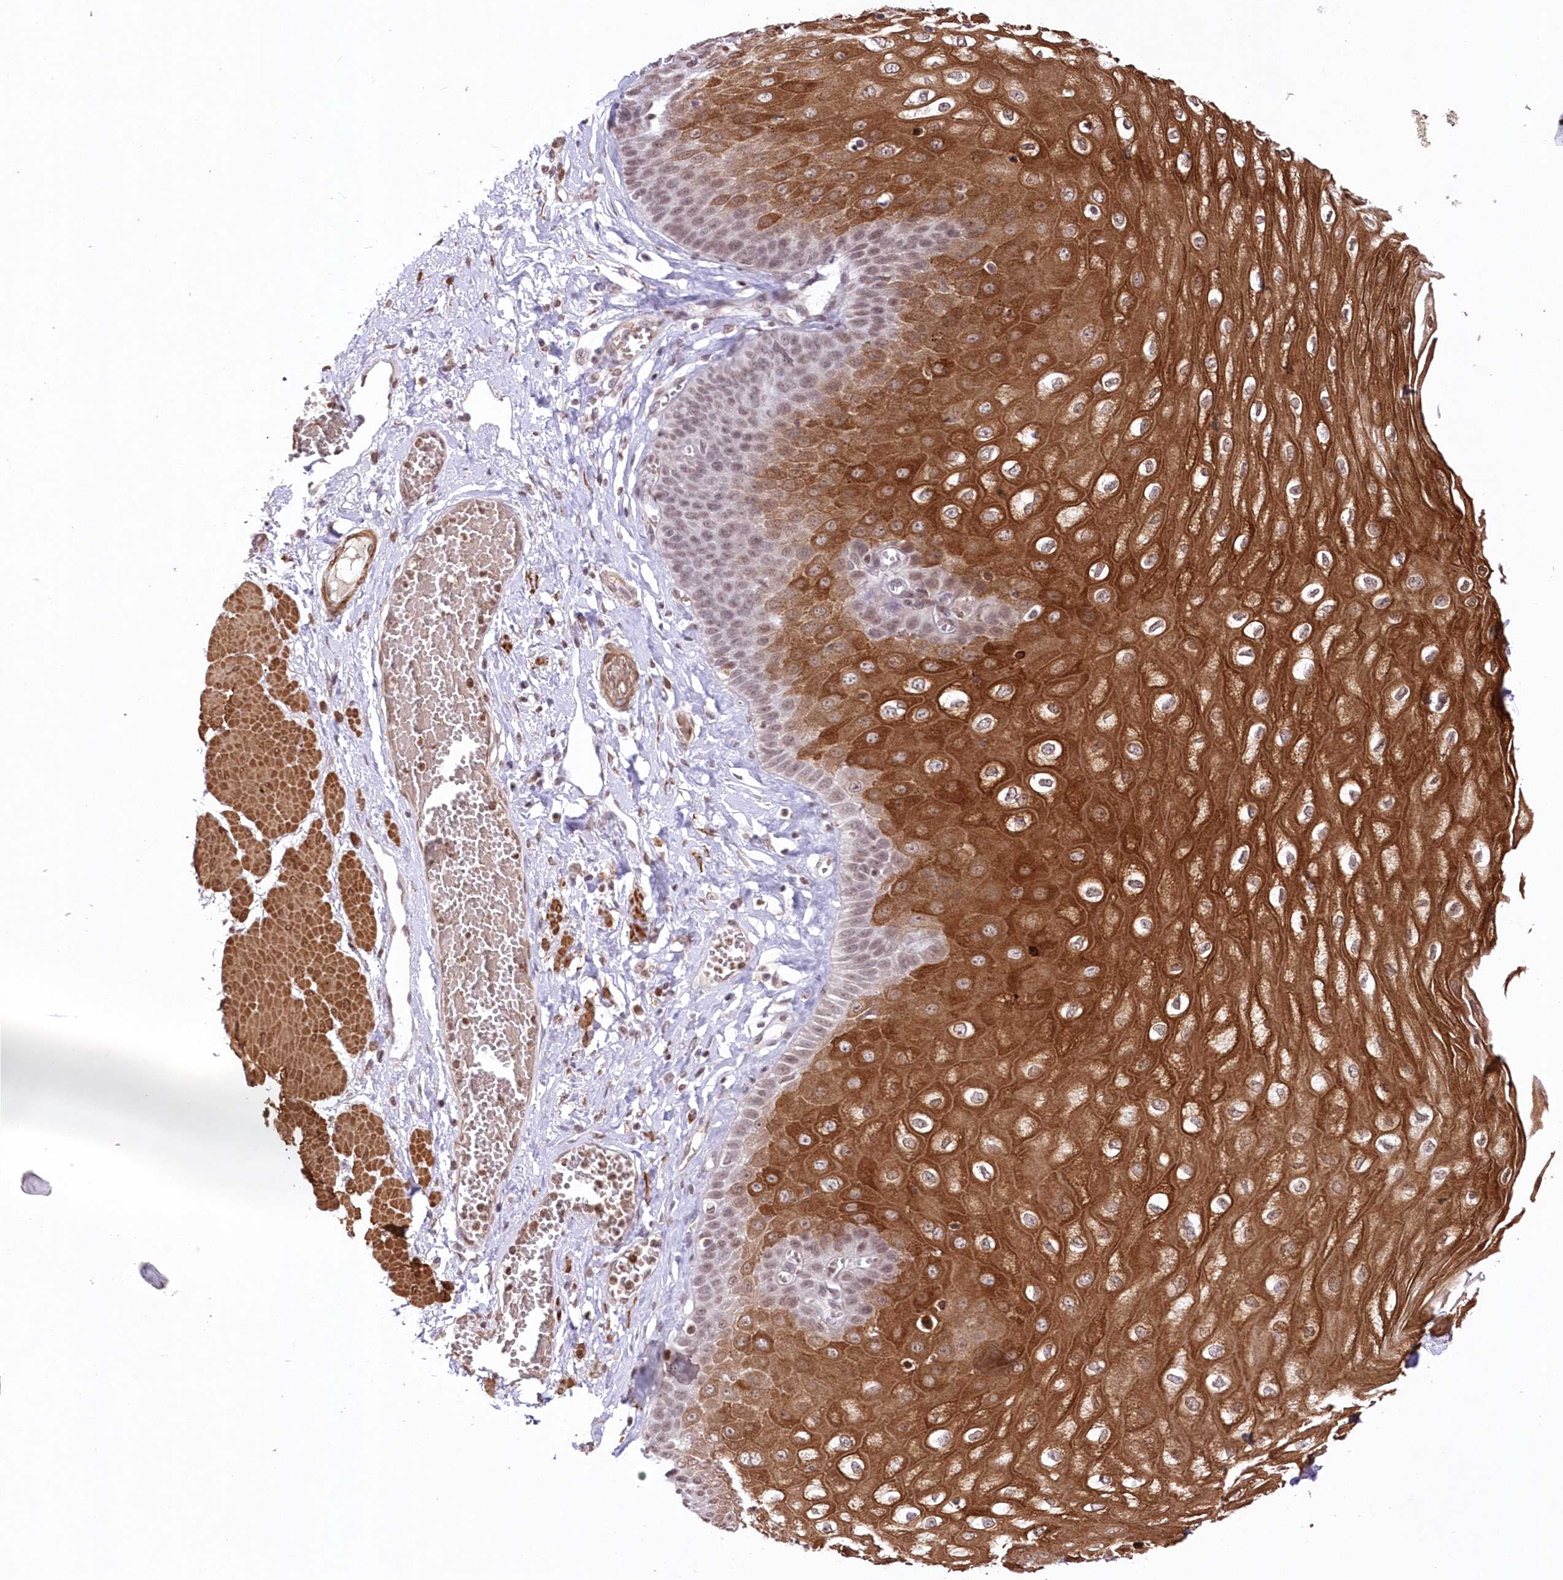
{"staining": {"intensity": "strong", "quantity": "25%-75%", "location": "cytoplasmic/membranous"}, "tissue": "esophagus", "cell_type": "Squamous epithelial cells", "image_type": "normal", "snomed": [{"axis": "morphology", "description": "Normal tissue, NOS"}, {"axis": "topography", "description": "Esophagus"}], "caption": "Protein staining reveals strong cytoplasmic/membranous staining in about 25%-75% of squamous epithelial cells in normal esophagus. The staining was performed using DAB to visualize the protein expression in brown, while the nuclei were stained in blue with hematoxylin (Magnification: 20x).", "gene": "ENSG00000275740", "patient": {"sex": "male", "age": 60}}